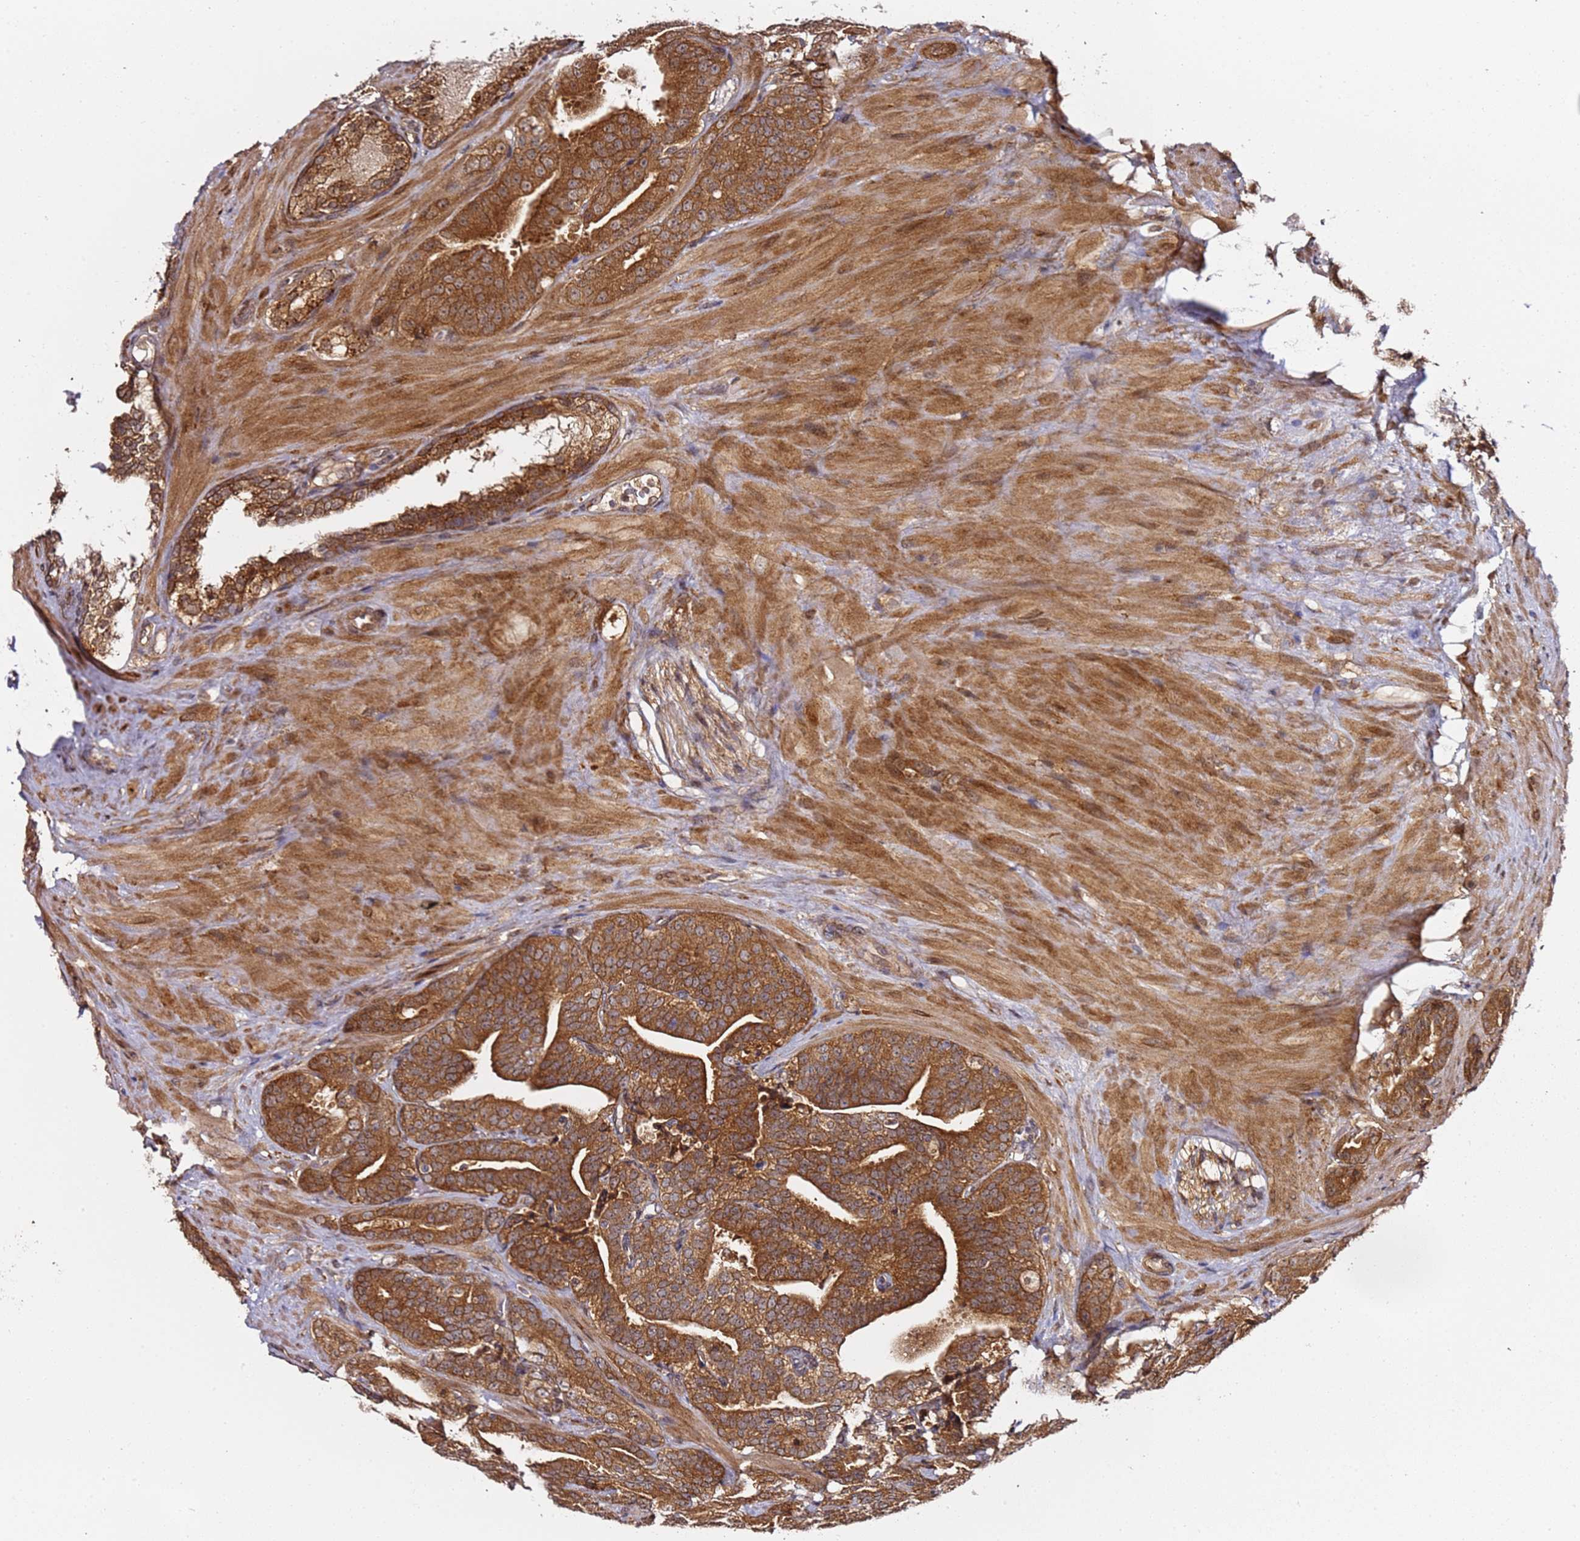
{"staining": {"intensity": "strong", "quantity": ">75%", "location": "cytoplasmic/membranous"}, "tissue": "prostate cancer", "cell_type": "Tumor cells", "image_type": "cancer", "snomed": [{"axis": "morphology", "description": "Adenocarcinoma, High grade"}, {"axis": "topography", "description": "Prostate"}], "caption": "The histopathology image demonstrates a brown stain indicating the presence of a protein in the cytoplasmic/membranous of tumor cells in prostate cancer. (DAB IHC with brightfield microscopy, high magnification).", "gene": "PRKAB2", "patient": {"sex": "male", "age": 63}}